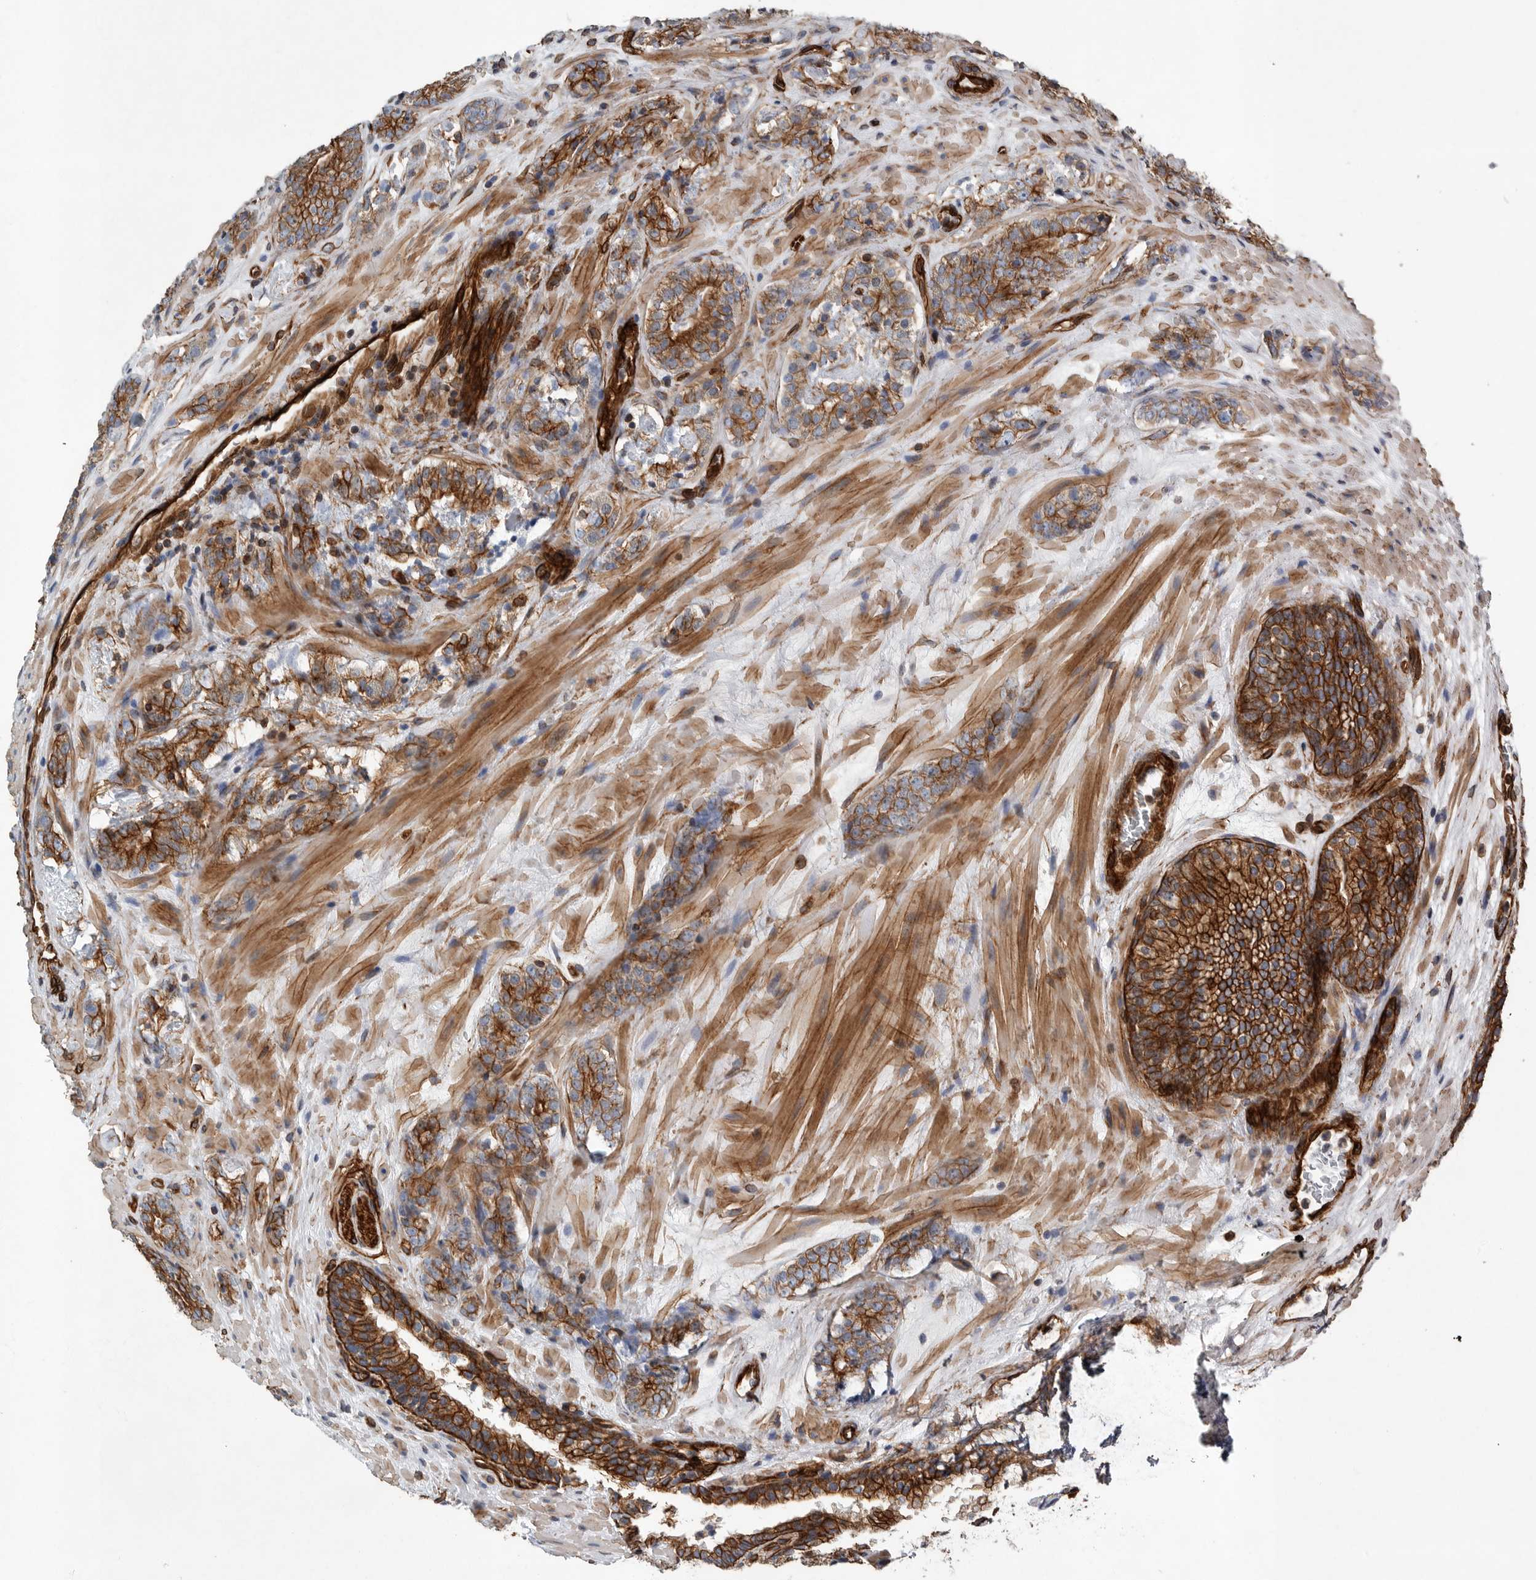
{"staining": {"intensity": "strong", "quantity": ">75%", "location": "cytoplasmic/membranous"}, "tissue": "prostate cancer", "cell_type": "Tumor cells", "image_type": "cancer", "snomed": [{"axis": "morphology", "description": "Adenocarcinoma, High grade"}, {"axis": "topography", "description": "Prostate"}], "caption": "Prostate high-grade adenocarcinoma tissue displays strong cytoplasmic/membranous expression in about >75% of tumor cells, visualized by immunohistochemistry.", "gene": "PLEC", "patient": {"sex": "male", "age": 56}}